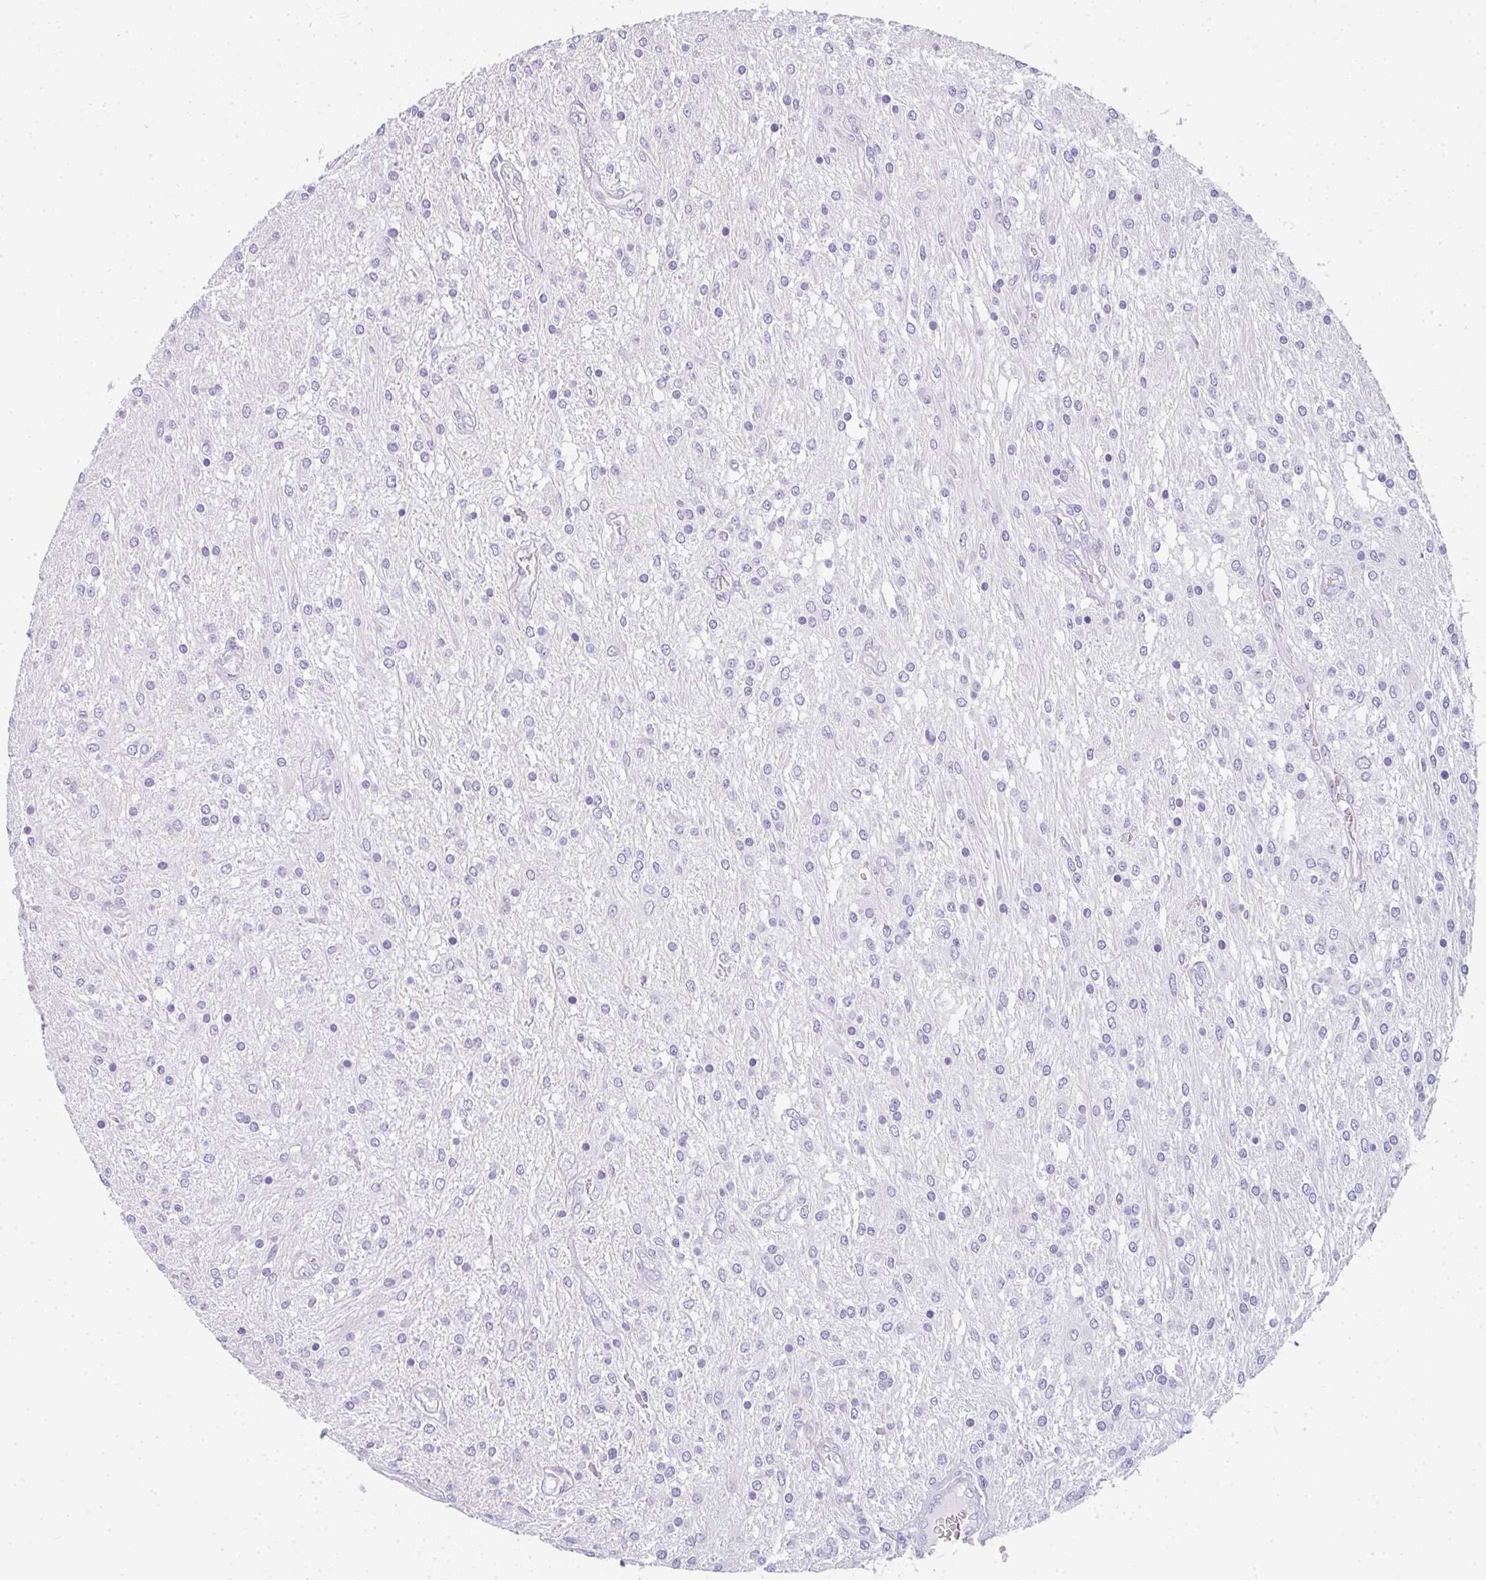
{"staining": {"intensity": "negative", "quantity": "none", "location": "none"}, "tissue": "glioma", "cell_type": "Tumor cells", "image_type": "cancer", "snomed": [{"axis": "morphology", "description": "Glioma, malignant, Low grade"}, {"axis": "topography", "description": "Cerebellum"}], "caption": "DAB immunohistochemical staining of human glioma exhibits no significant expression in tumor cells. The staining is performed using DAB brown chromogen with nuclei counter-stained in using hematoxylin.", "gene": "NEU2", "patient": {"sex": "female", "age": 14}}